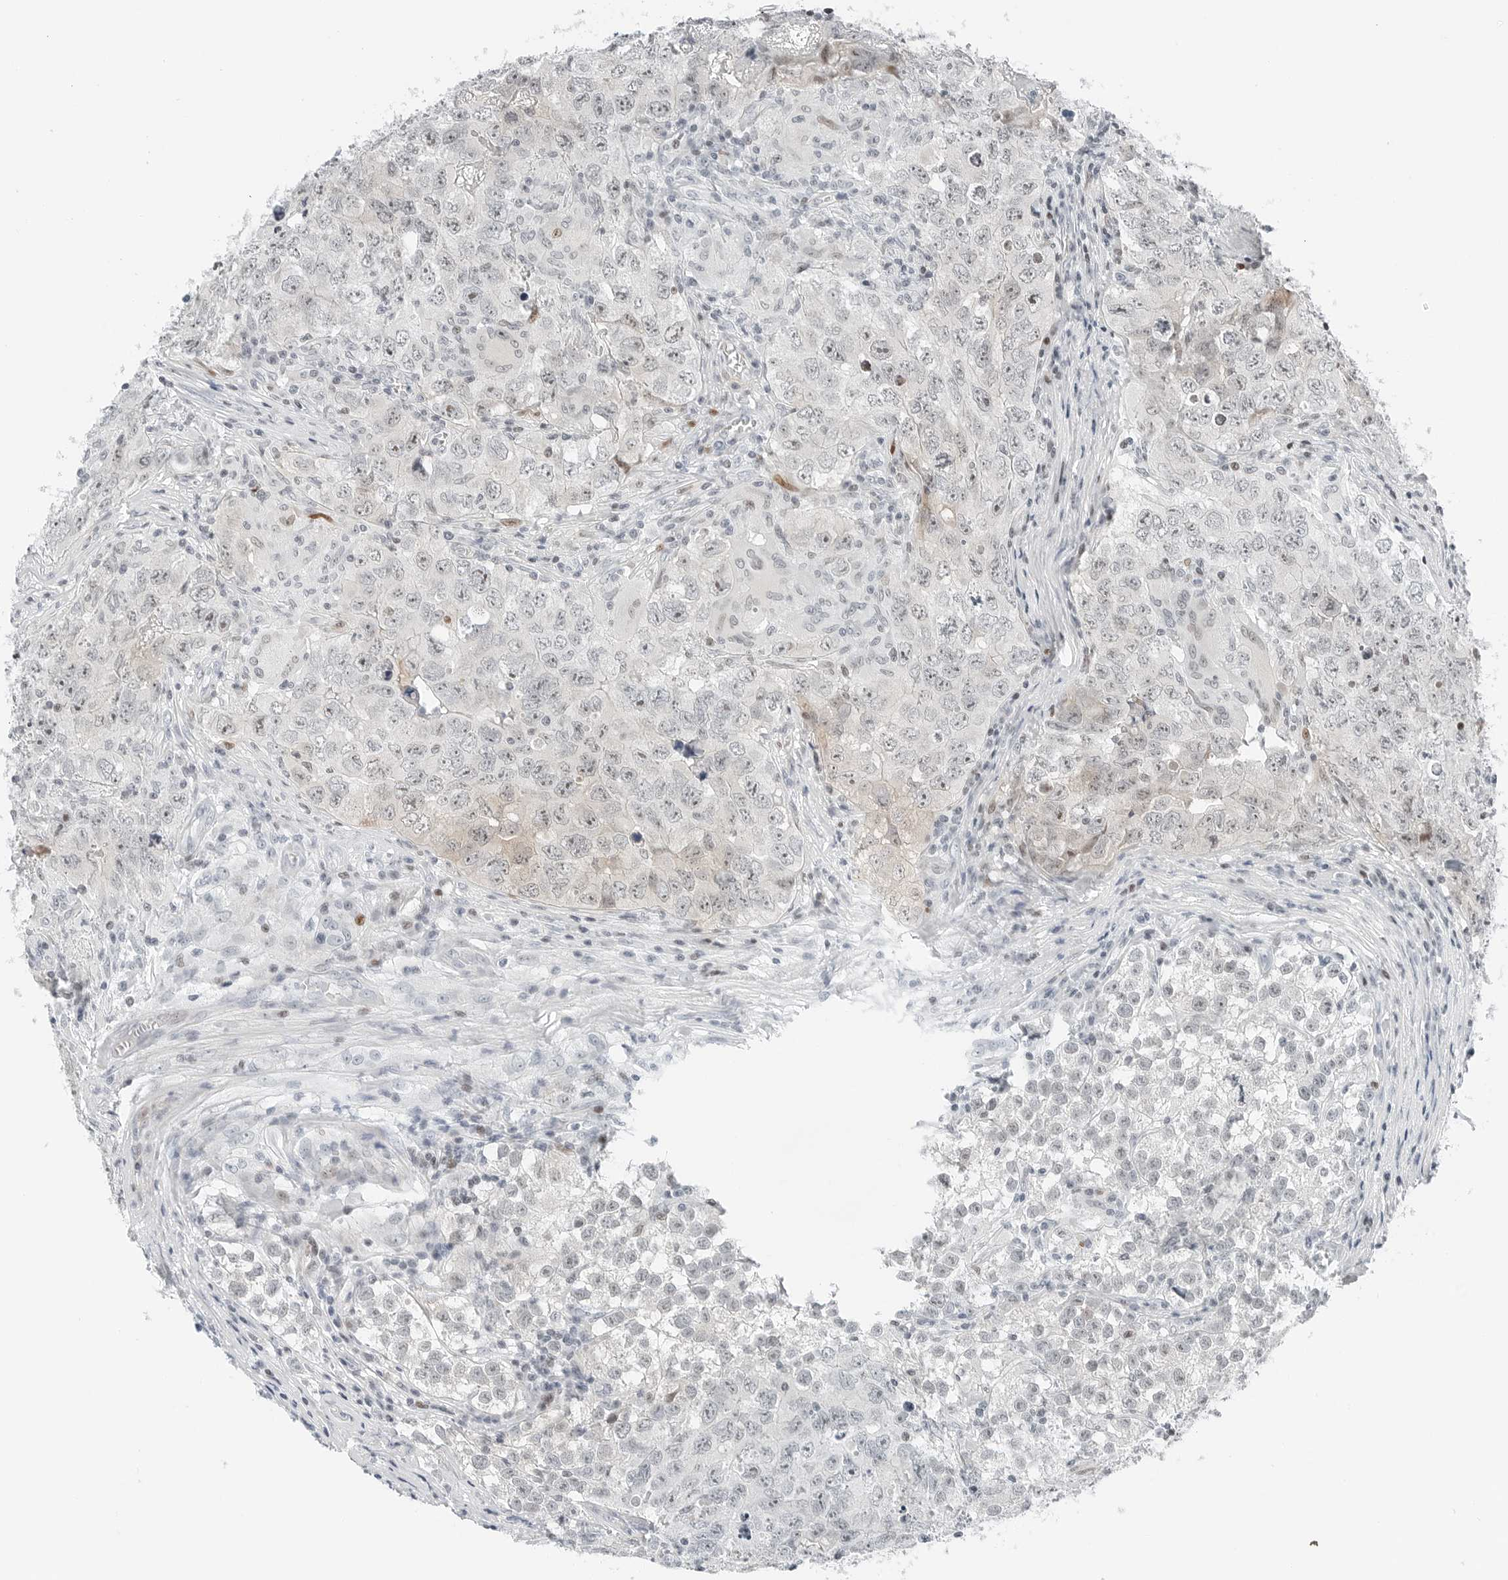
{"staining": {"intensity": "weak", "quantity": "<25%", "location": "nuclear"}, "tissue": "testis cancer", "cell_type": "Tumor cells", "image_type": "cancer", "snomed": [{"axis": "morphology", "description": "Seminoma, NOS"}, {"axis": "morphology", "description": "Carcinoma, Embryonal, NOS"}, {"axis": "topography", "description": "Testis"}], "caption": "Testis embryonal carcinoma stained for a protein using immunohistochemistry (IHC) shows no positivity tumor cells.", "gene": "NTMT2", "patient": {"sex": "male", "age": 43}}